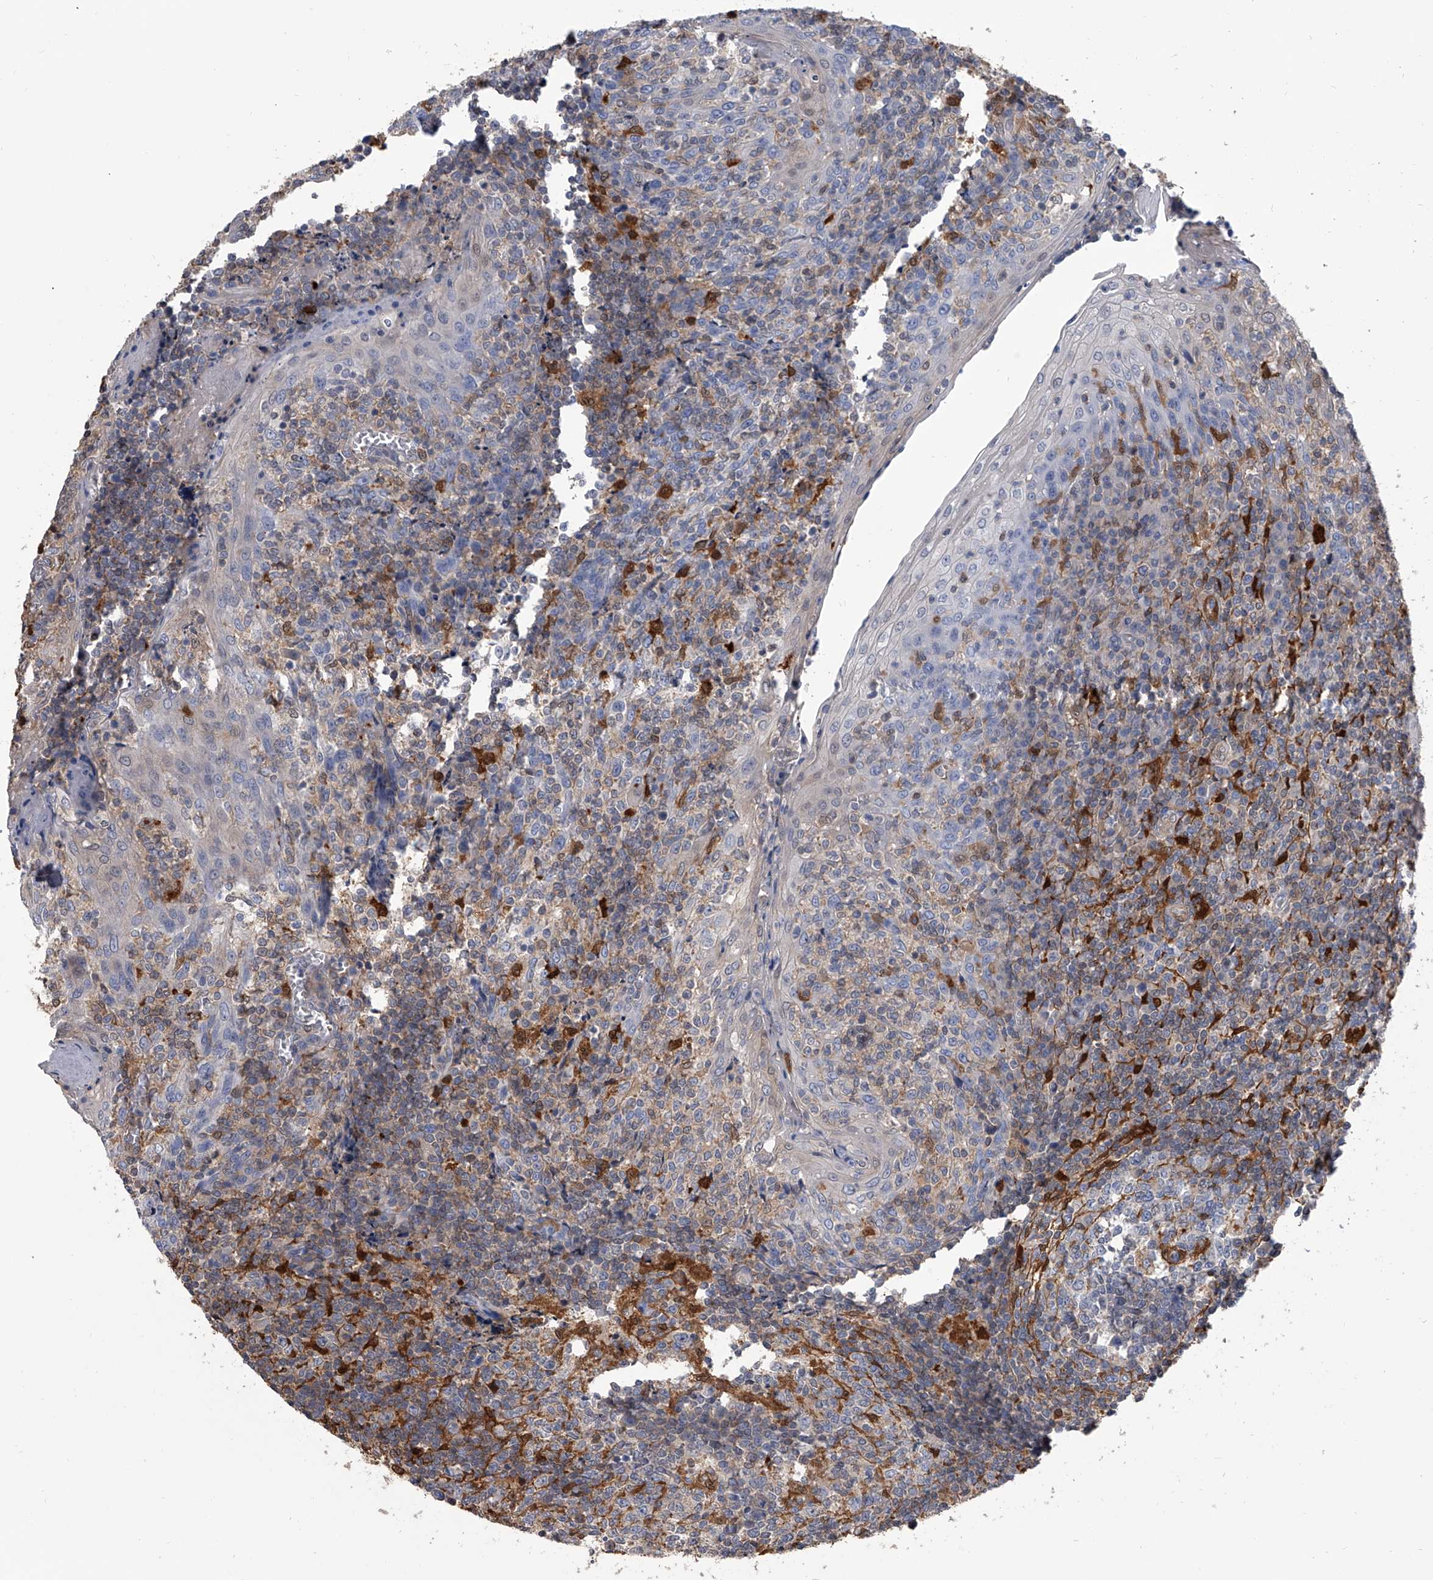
{"staining": {"intensity": "negative", "quantity": "none", "location": "none"}, "tissue": "tonsil", "cell_type": "Germinal center cells", "image_type": "normal", "snomed": [{"axis": "morphology", "description": "Normal tissue, NOS"}, {"axis": "topography", "description": "Tonsil"}], "caption": "Protein analysis of benign tonsil displays no significant positivity in germinal center cells. (DAB immunohistochemistry with hematoxylin counter stain).", "gene": "SERPINB9", "patient": {"sex": "female", "age": 19}}